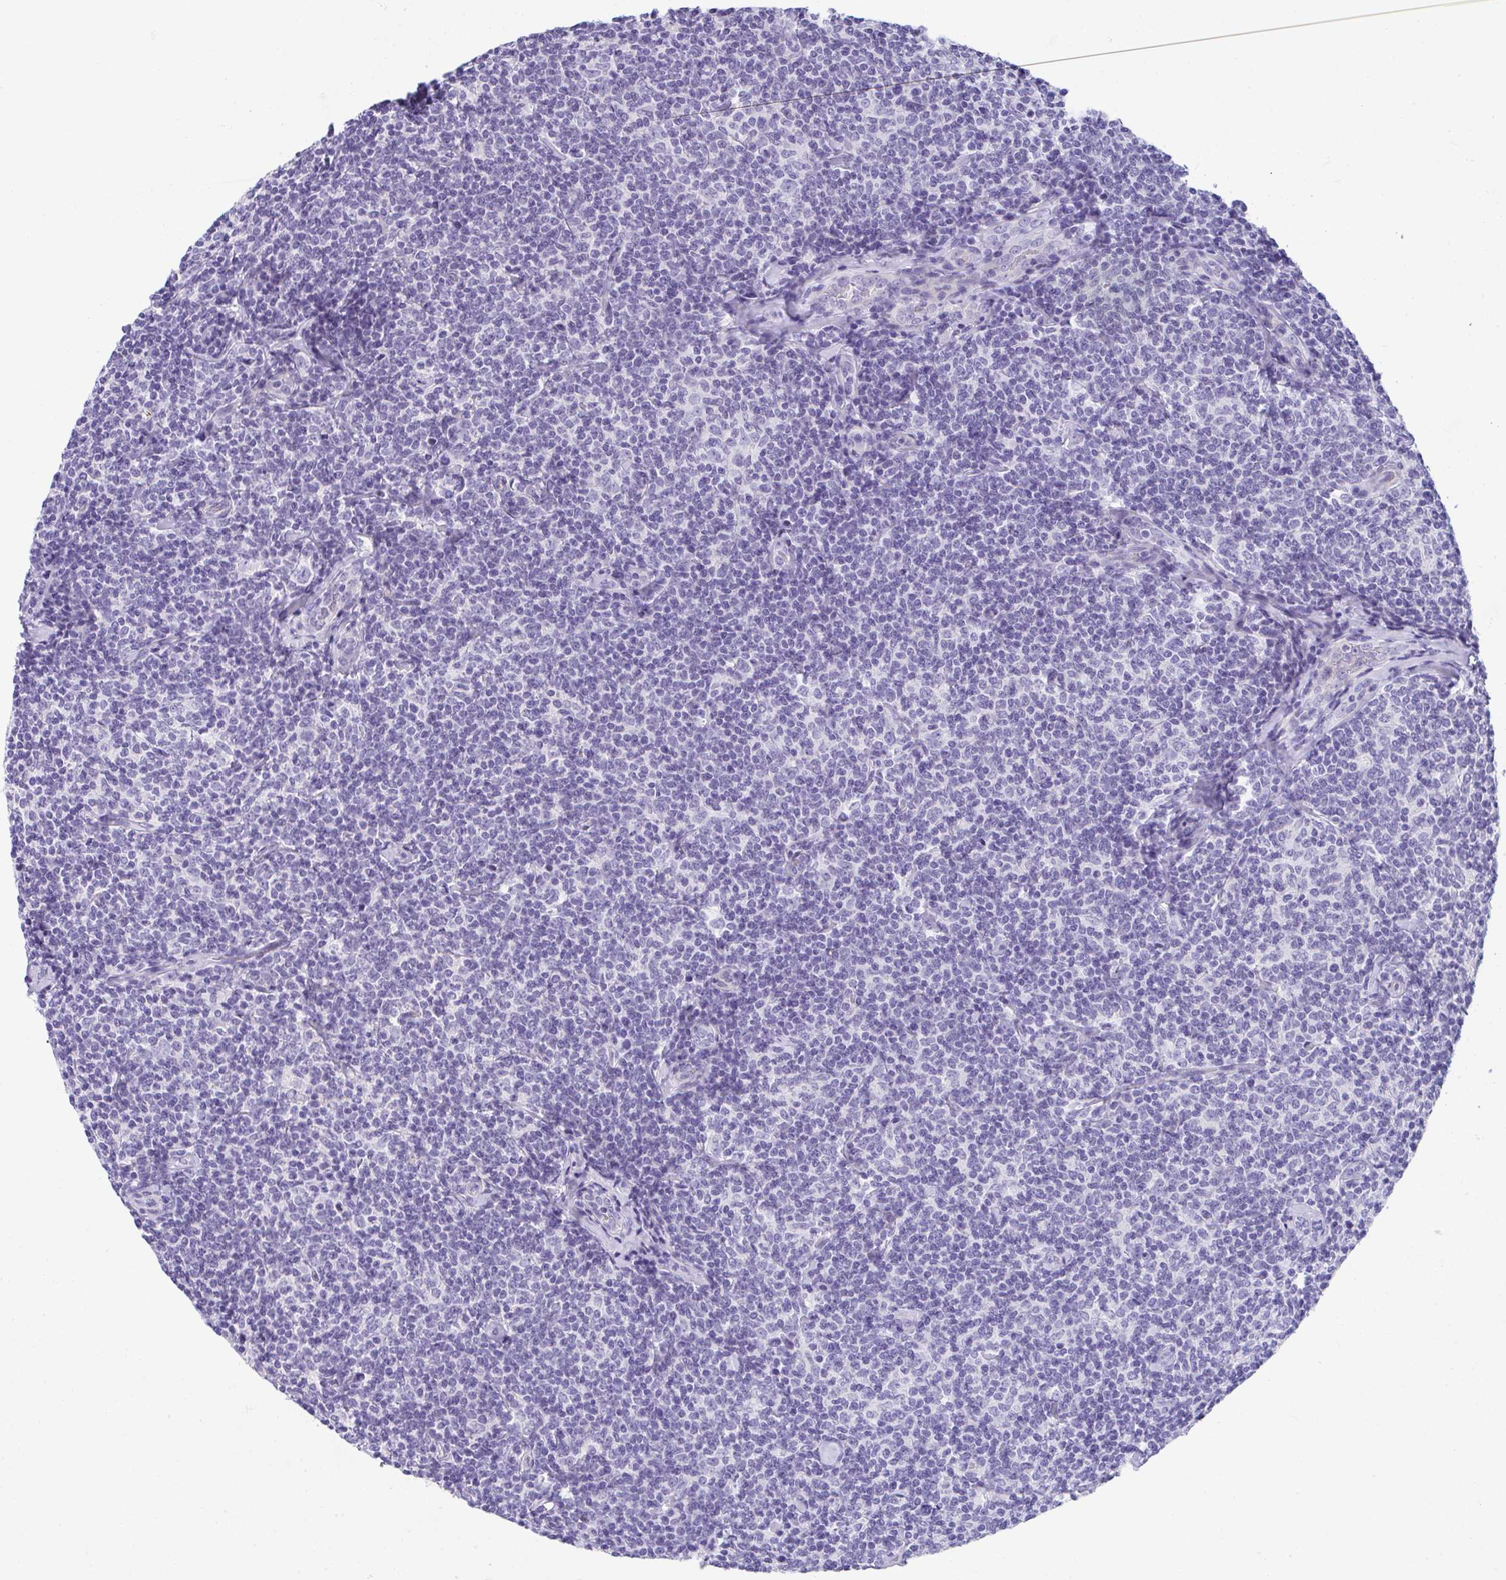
{"staining": {"intensity": "negative", "quantity": "none", "location": "none"}, "tissue": "lymphoma", "cell_type": "Tumor cells", "image_type": "cancer", "snomed": [{"axis": "morphology", "description": "Malignant lymphoma, non-Hodgkin's type, Low grade"}, {"axis": "topography", "description": "Lymph node"}], "caption": "This photomicrograph is of lymphoma stained with immunohistochemistry (IHC) to label a protein in brown with the nuclei are counter-stained blue. There is no positivity in tumor cells.", "gene": "TTC30B", "patient": {"sex": "female", "age": 56}}